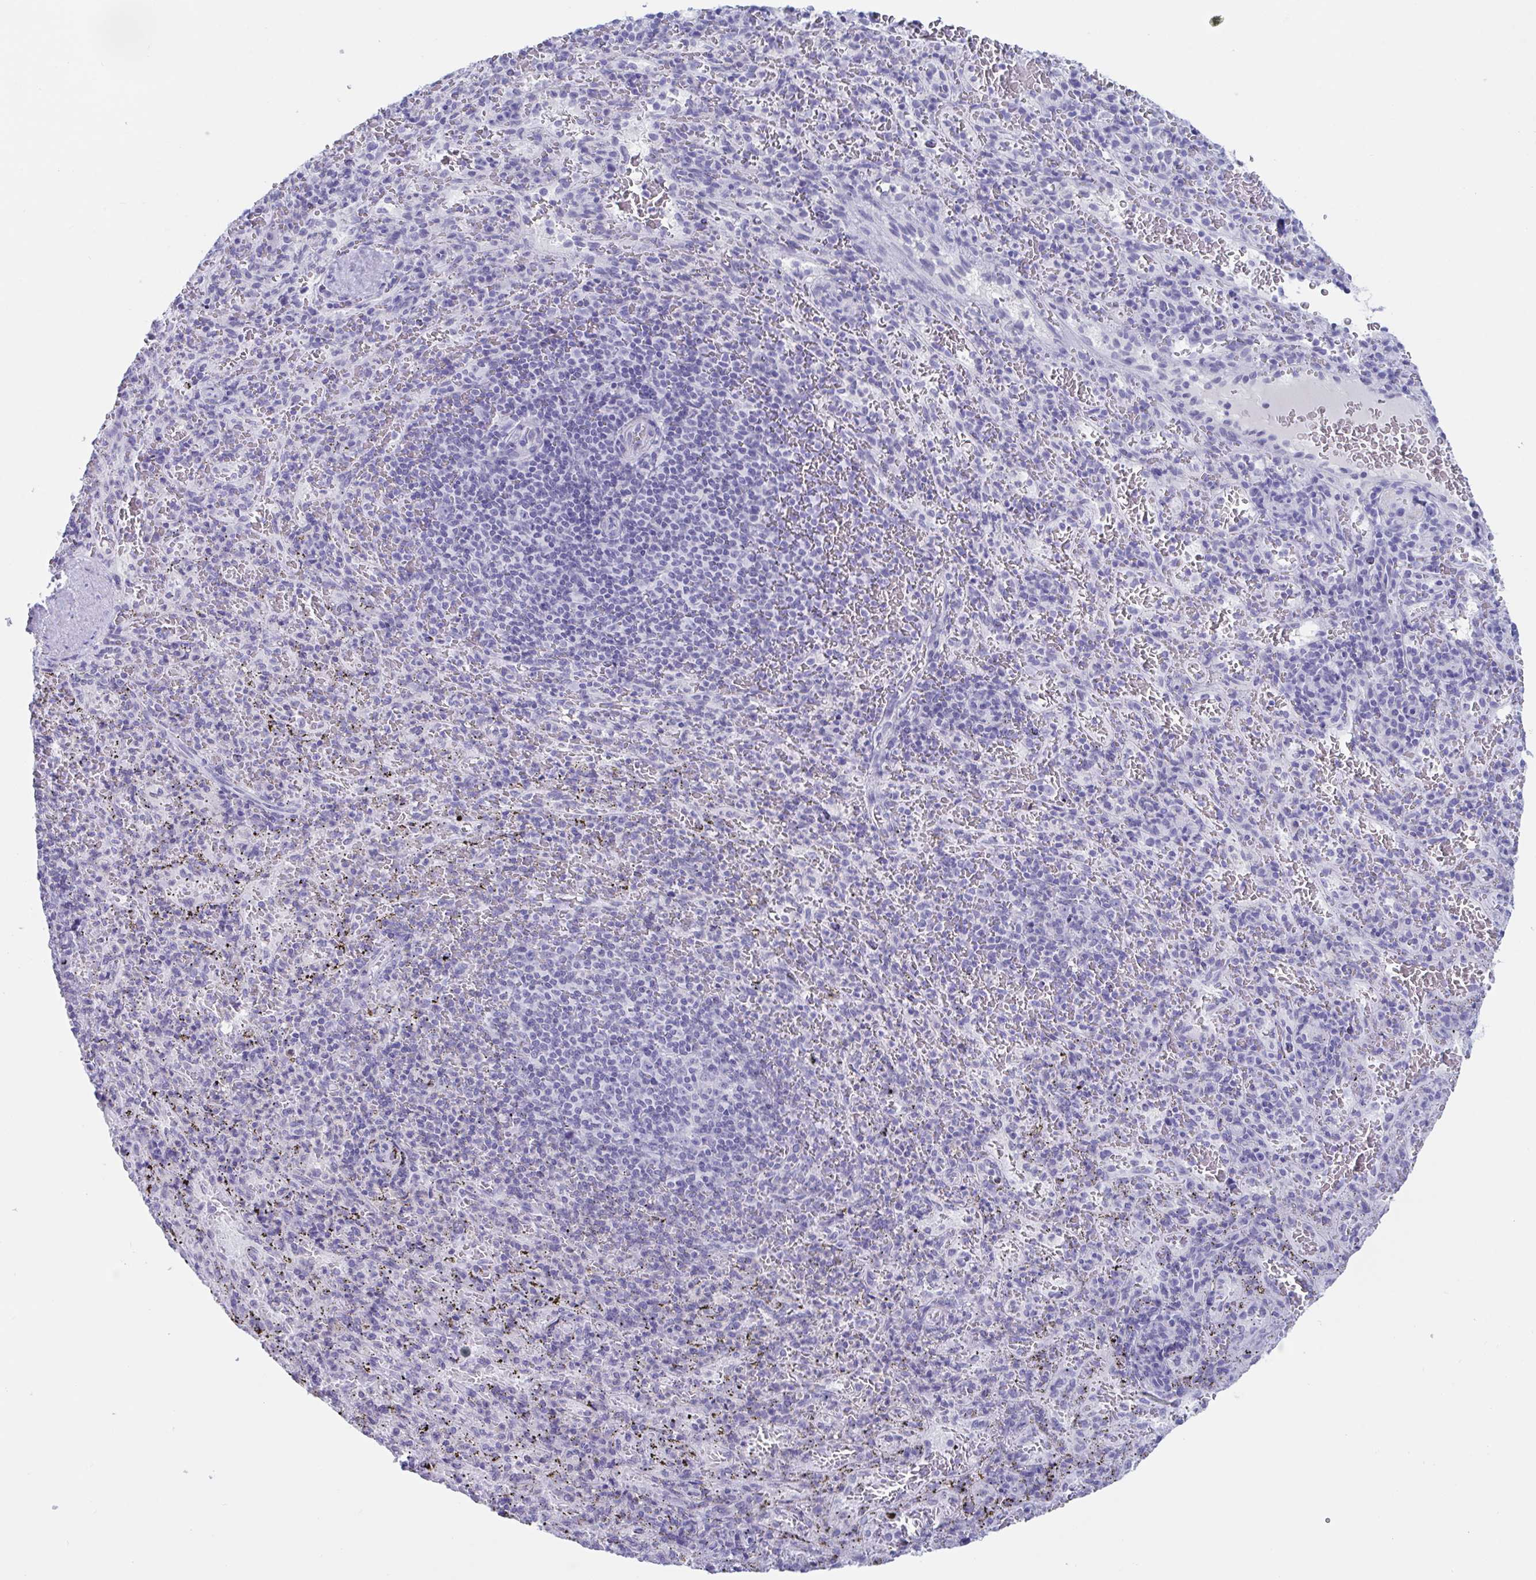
{"staining": {"intensity": "negative", "quantity": "none", "location": "none"}, "tissue": "spleen", "cell_type": "Cells in red pulp", "image_type": "normal", "snomed": [{"axis": "morphology", "description": "Normal tissue, NOS"}, {"axis": "topography", "description": "Spleen"}], "caption": "DAB immunohistochemical staining of normal human spleen displays no significant staining in cells in red pulp.", "gene": "CDX4", "patient": {"sex": "male", "age": 57}}